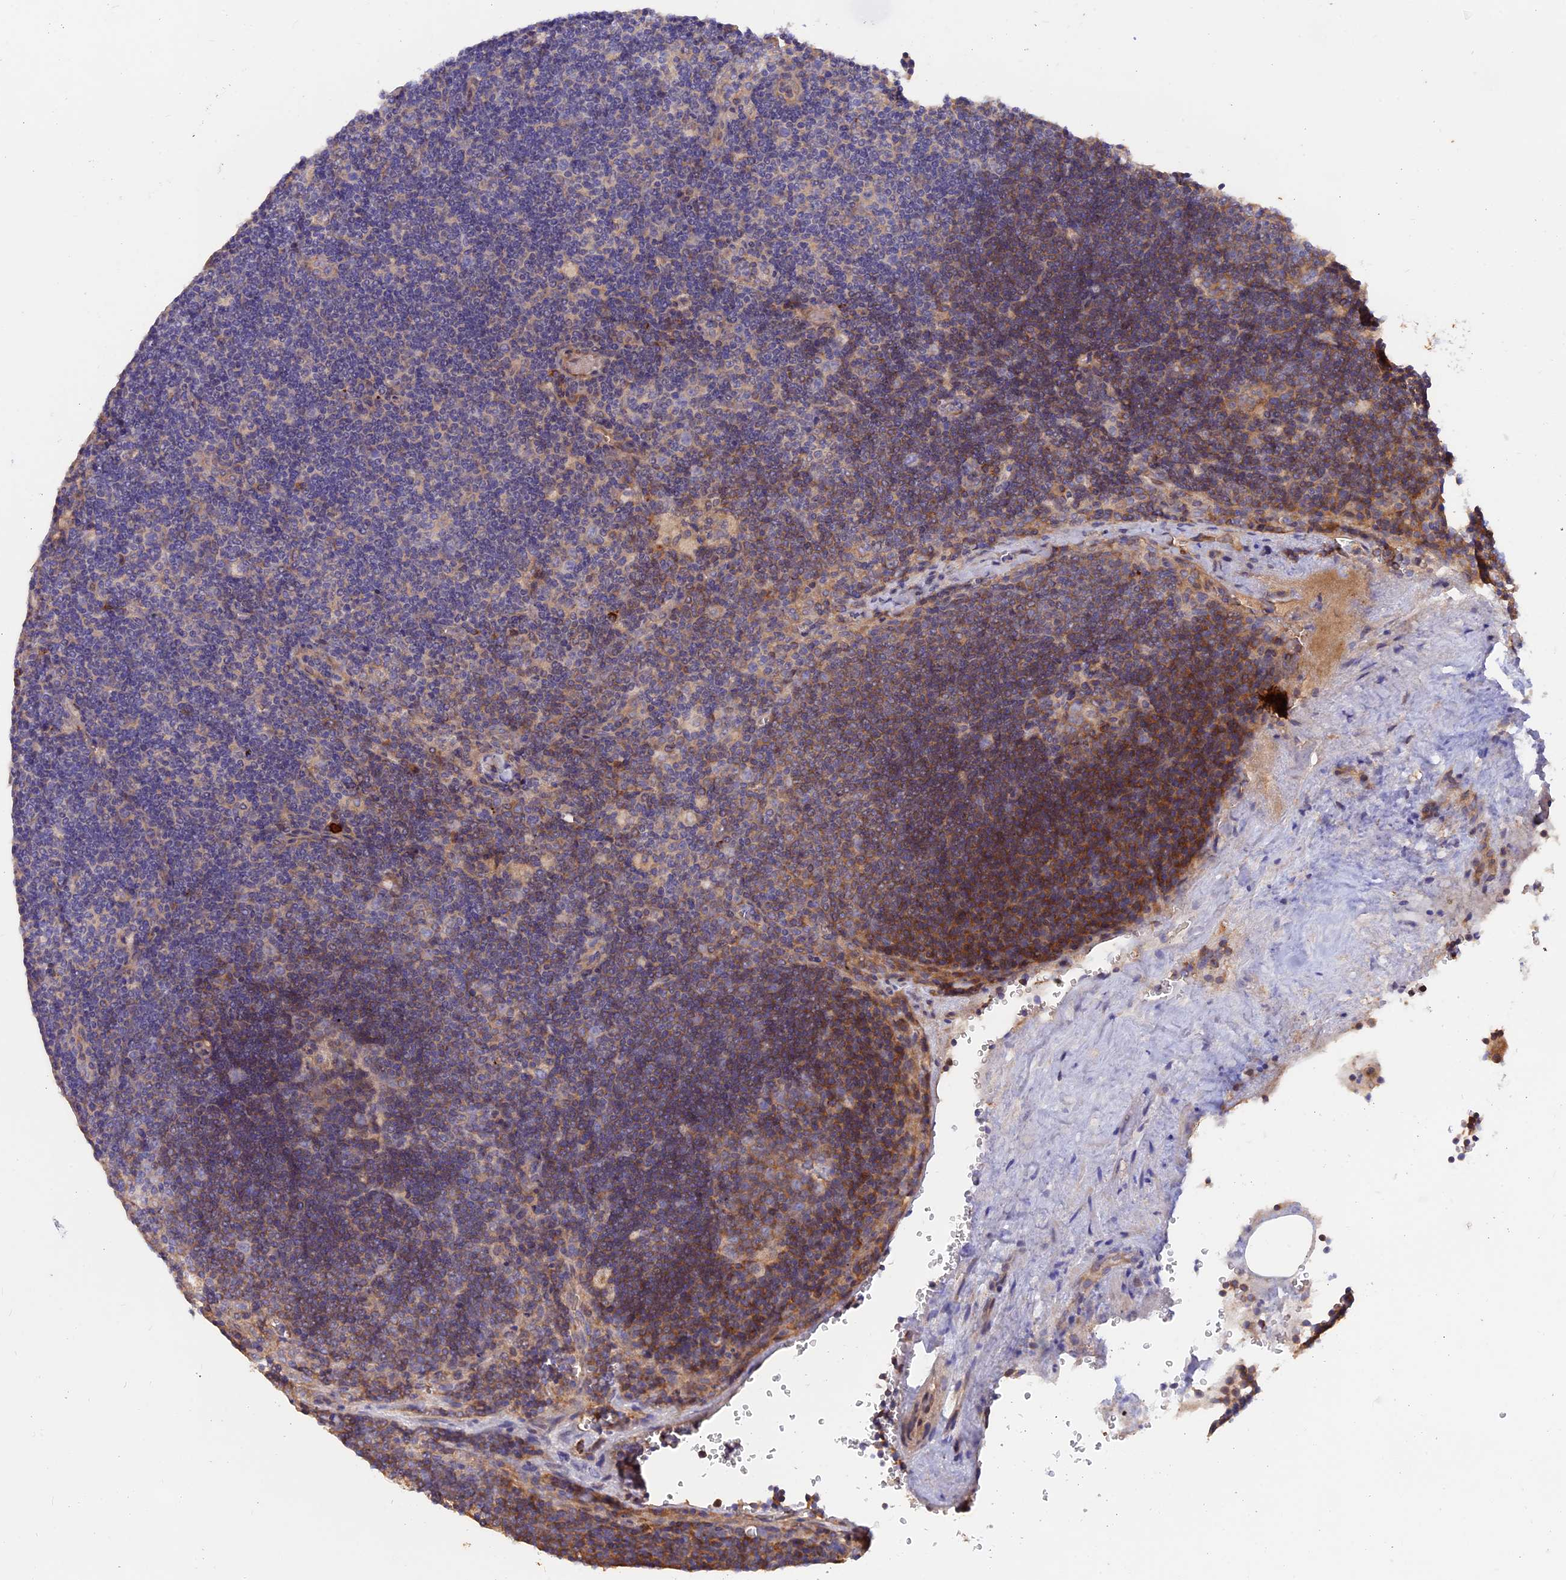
{"staining": {"intensity": "moderate", "quantity": ">75%", "location": "cytoplasmic/membranous"}, "tissue": "lymph node", "cell_type": "Germinal center cells", "image_type": "normal", "snomed": [{"axis": "morphology", "description": "Normal tissue, NOS"}, {"axis": "topography", "description": "Lymph node"}], "caption": "Immunohistochemistry (IHC) photomicrograph of normal lymph node: human lymph node stained using immunohistochemistry (IHC) displays medium levels of moderate protein expression localized specifically in the cytoplasmic/membranous of germinal center cells, appearing as a cytoplasmic/membranous brown color.", "gene": "HYCC1", "patient": {"sex": "male", "age": 58}}